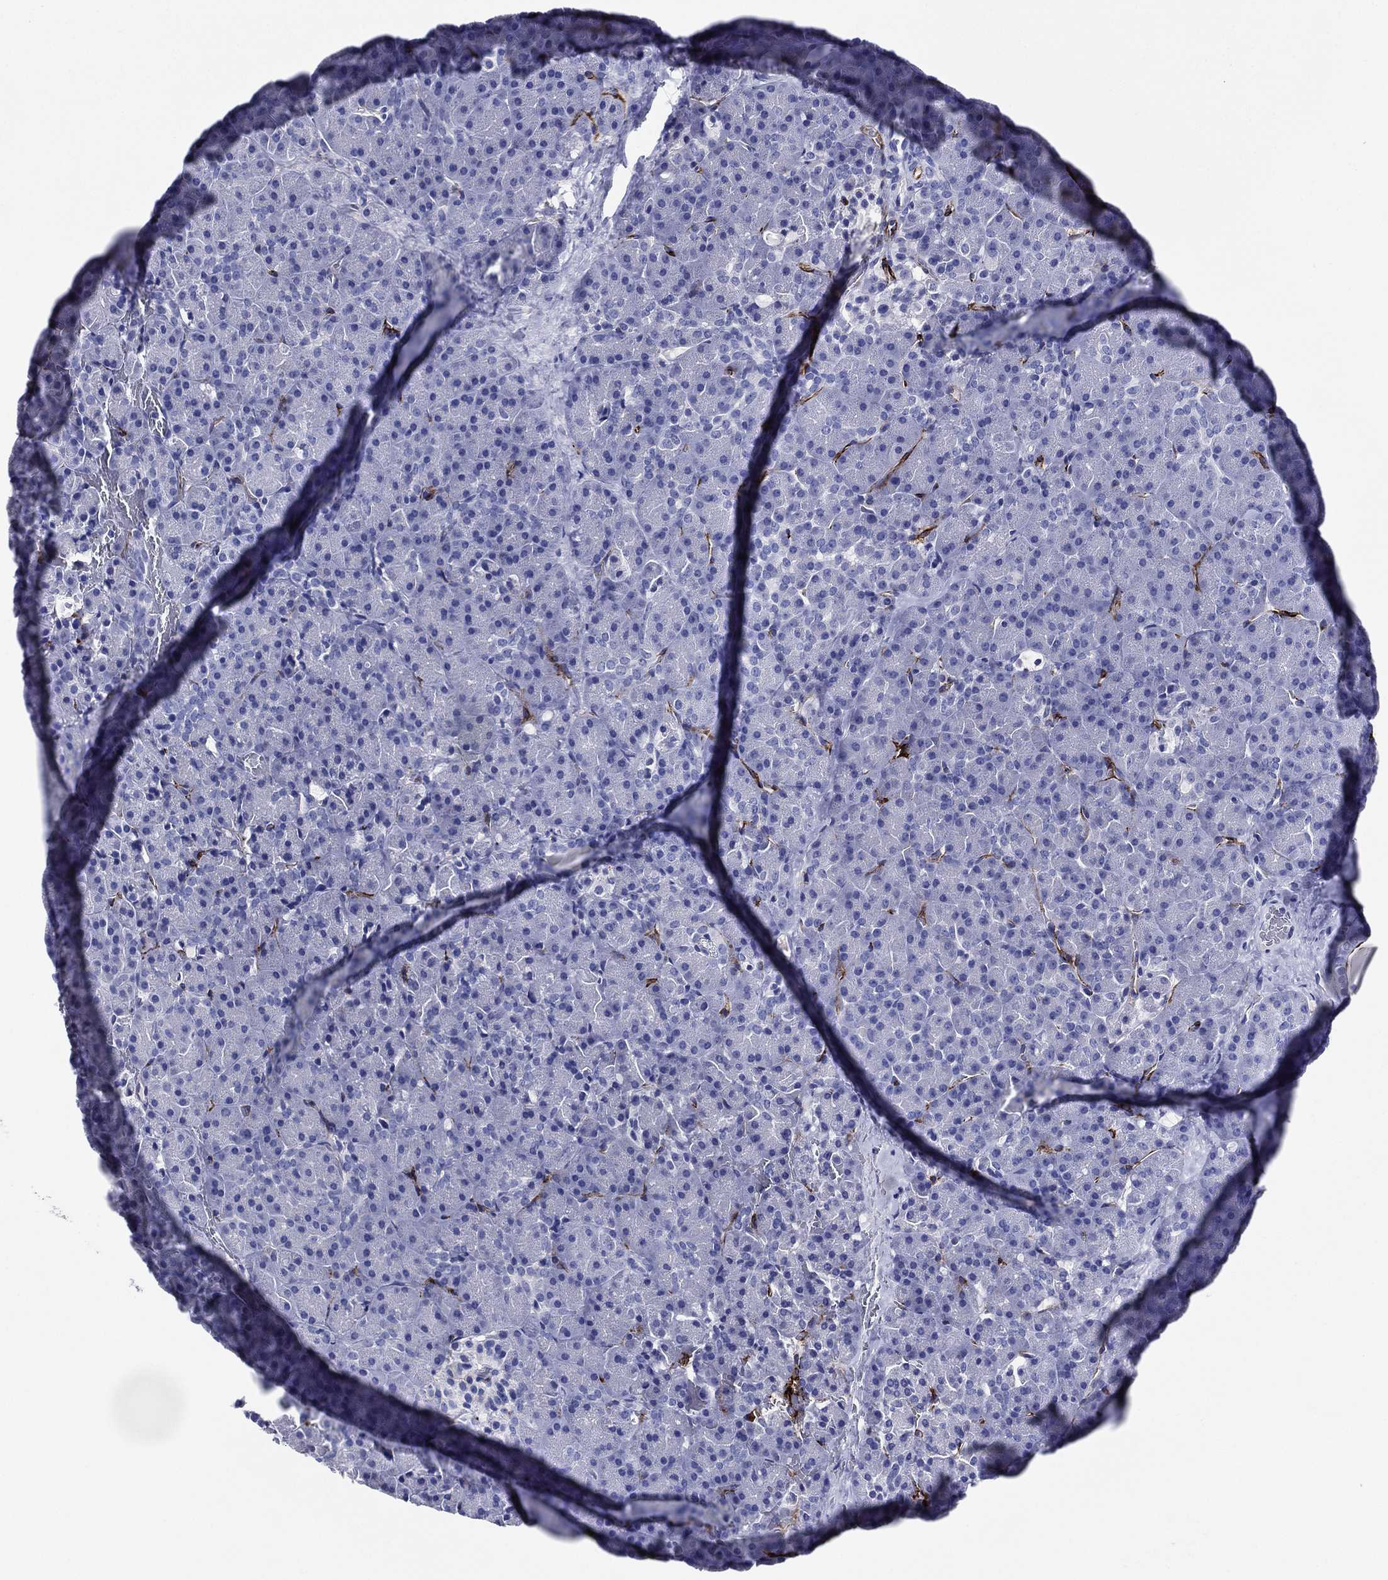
{"staining": {"intensity": "strong", "quantity": "<25%", "location": "cytoplasmic/membranous"}, "tissue": "pancreas", "cell_type": "Exocrine glandular cells", "image_type": "normal", "snomed": [{"axis": "morphology", "description": "Normal tissue, NOS"}, {"axis": "topography", "description": "Pancreas"}], "caption": "Human pancreas stained for a protein (brown) exhibits strong cytoplasmic/membranous positive expression in approximately <25% of exocrine glandular cells.", "gene": "ACE2", "patient": {"sex": "female", "age": 44}}